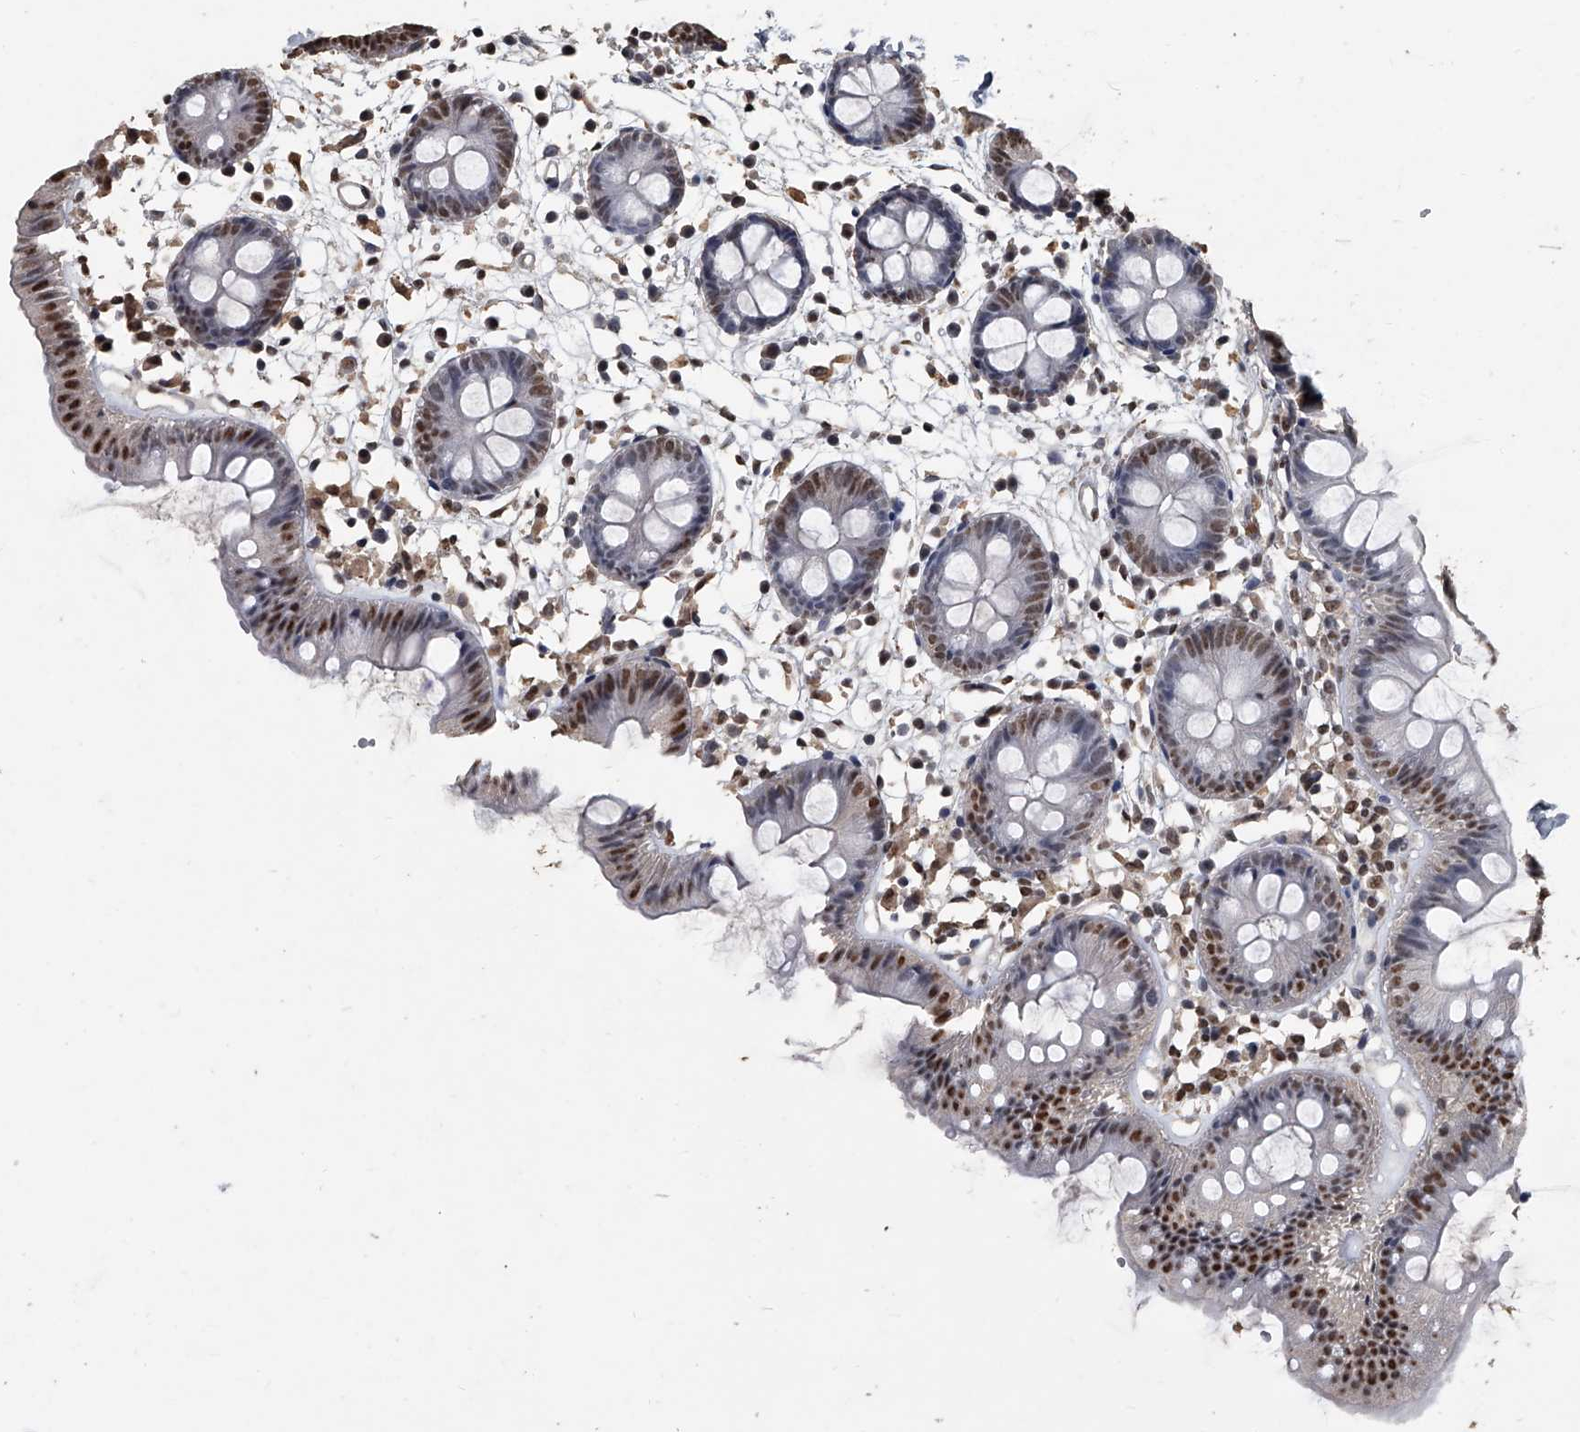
{"staining": {"intensity": "moderate", "quantity": ">75%", "location": "cytoplasmic/membranous"}, "tissue": "colon", "cell_type": "Endothelial cells", "image_type": "normal", "snomed": [{"axis": "morphology", "description": "Normal tissue, NOS"}, {"axis": "topography", "description": "Colon"}], "caption": "Endothelial cells show medium levels of moderate cytoplasmic/membranous staining in approximately >75% of cells in normal human colon. (DAB (3,3'-diaminobenzidine) IHC with brightfield microscopy, high magnification).", "gene": "MATR3", "patient": {"sex": "male", "age": 56}}